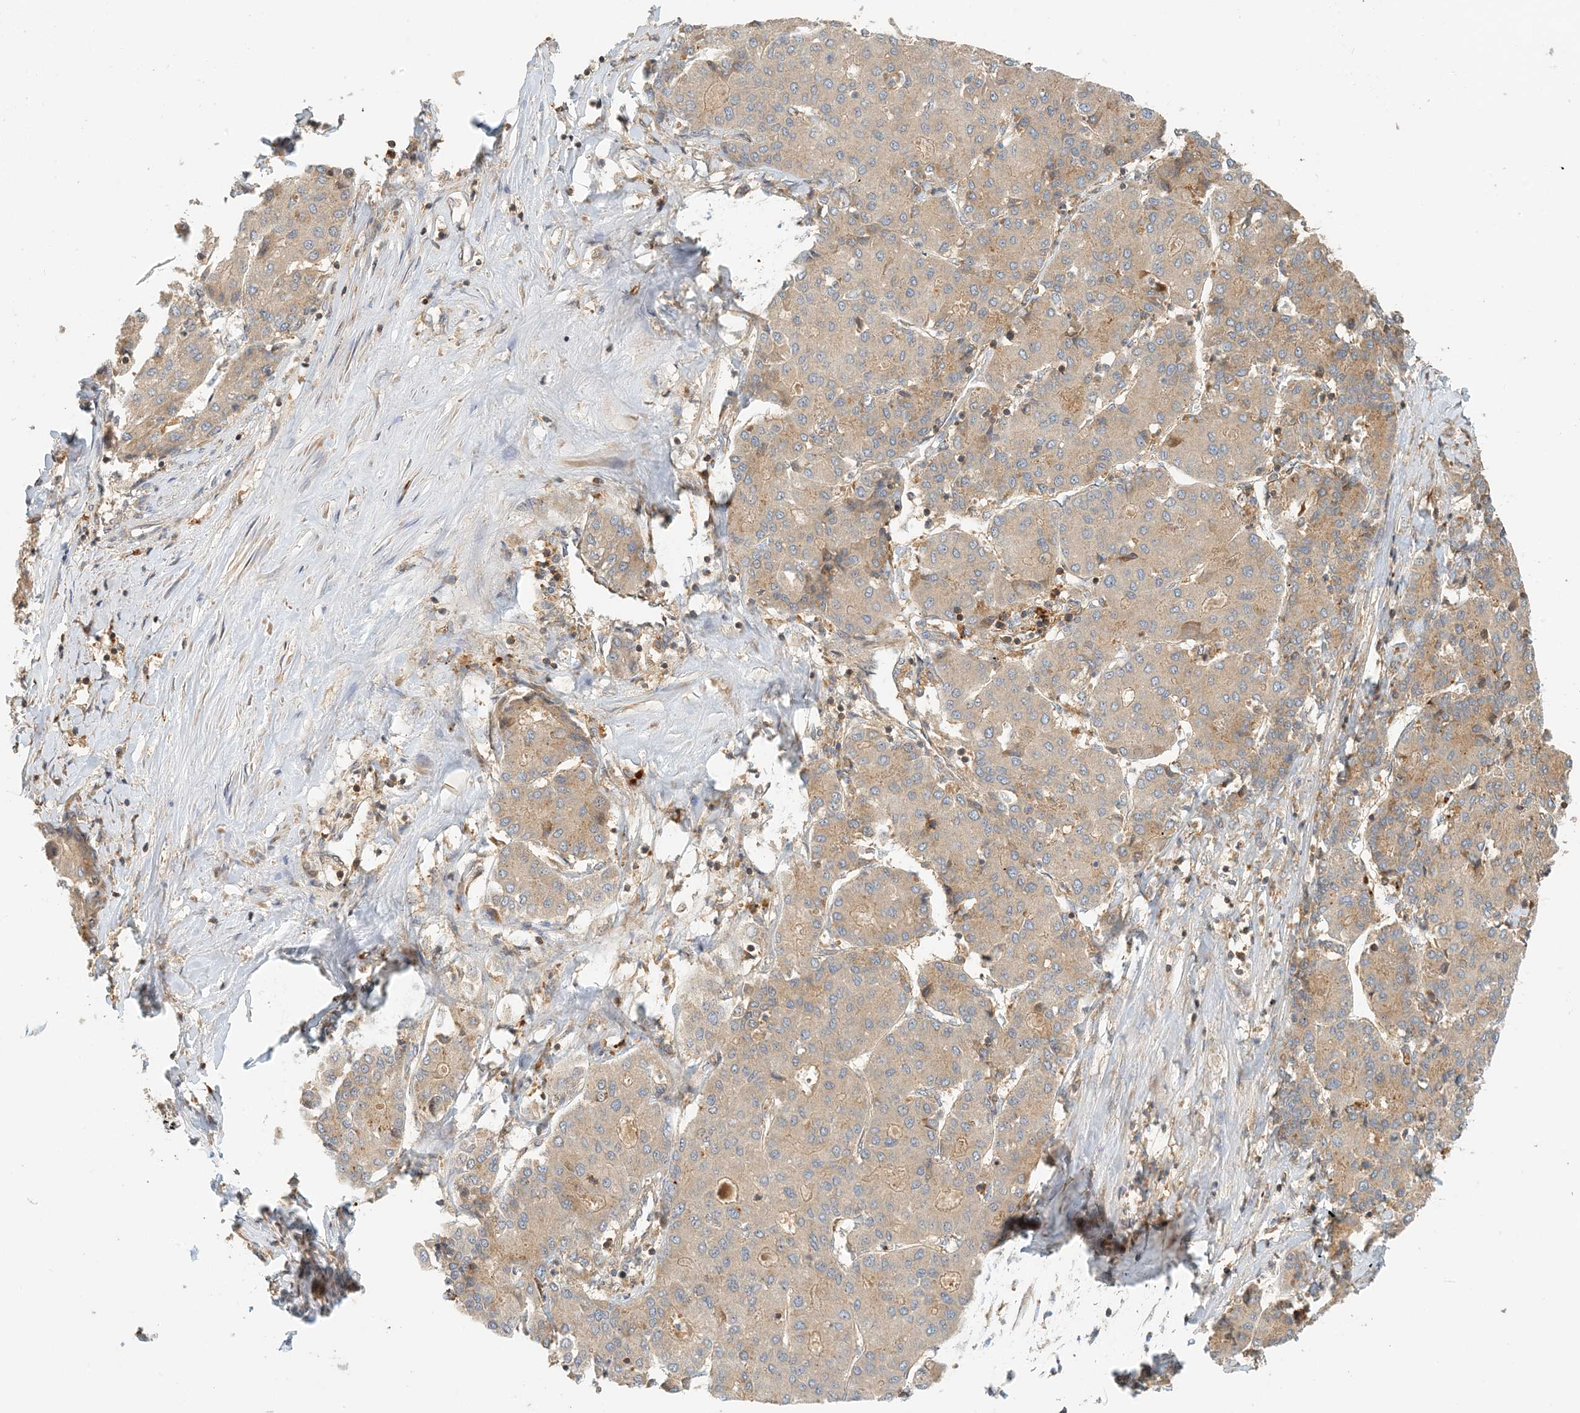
{"staining": {"intensity": "weak", "quantity": "25%-75%", "location": "cytoplasmic/membranous"}, "tissue": "liver cancer", "cell_type": "Tumor cells", "image_type": "cancer", "snomed": [{"axis": "morphology", "description": "Carcinoma, Hepatocellular, NOS"}, {"axis": "topography", "description": "Liver"}], "caption": "This micrograph reveals IHC staining of liver cancer, with low weak cytoplasmic/membranous staining in approximately 25%-75% of tumor cells.", "gene": "COLEC11", "patient": {"sex": "male", "age": 65}}